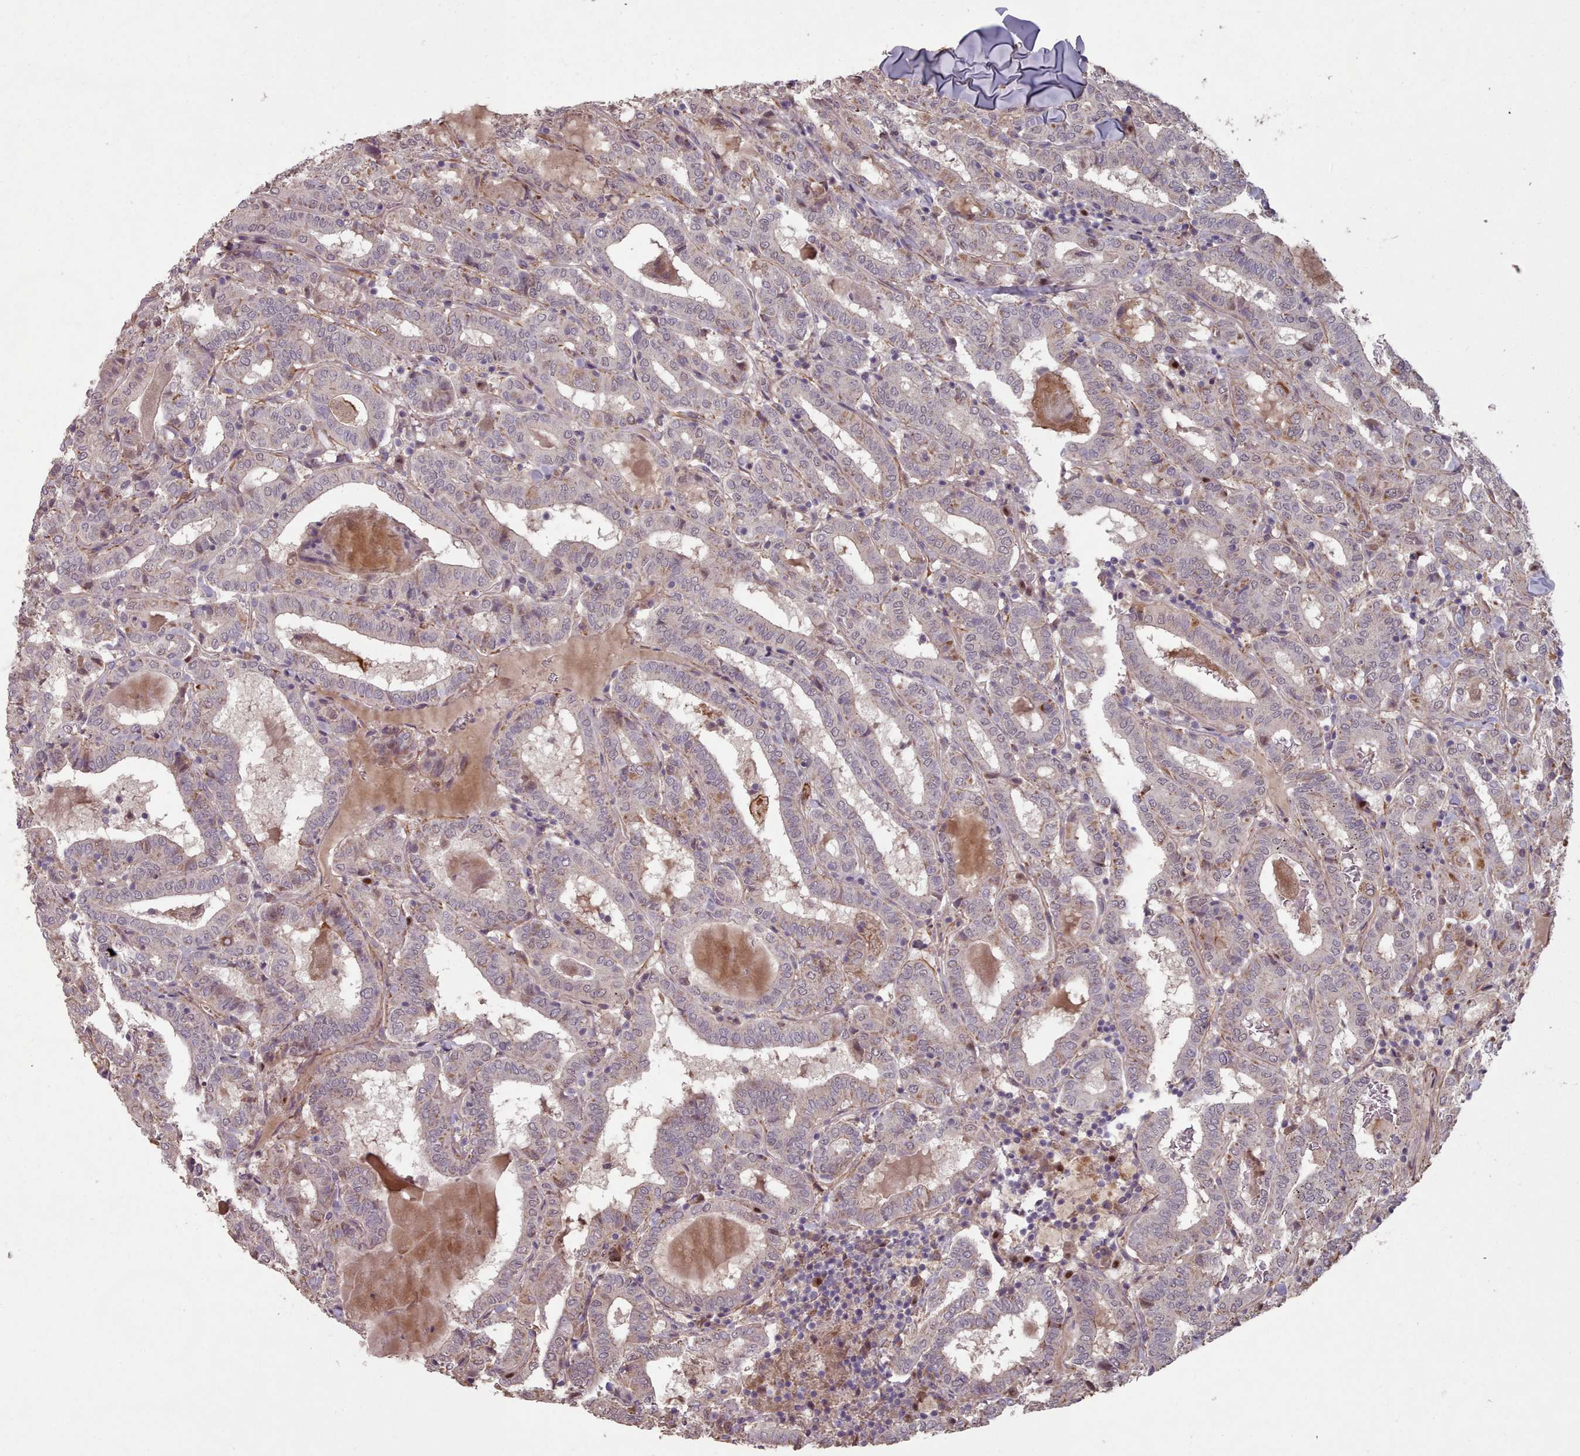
{"staining": {"intensity": "weak", "quantity": "<25%", "location": "nuclear"}, "tissue": "thyroid cancer", "cell_type": "Tumor cells", "image_type": "cancer", "snomed": [{"axis": "morphology", "description": "Papillary adenocarcinoma, NOS"}, {"axis": "topography", "description": "Thyroid gland"}], "caption": "Immunohistochemistry (IHC) micrograph of neoplastic tissue: thyroid papillary adenocarcinoma stained with DAB demonstrates no significant protein positivity in tumor cells.", "gene": "ERCC6L", "patient": {"sex": "female", "age": 72}}